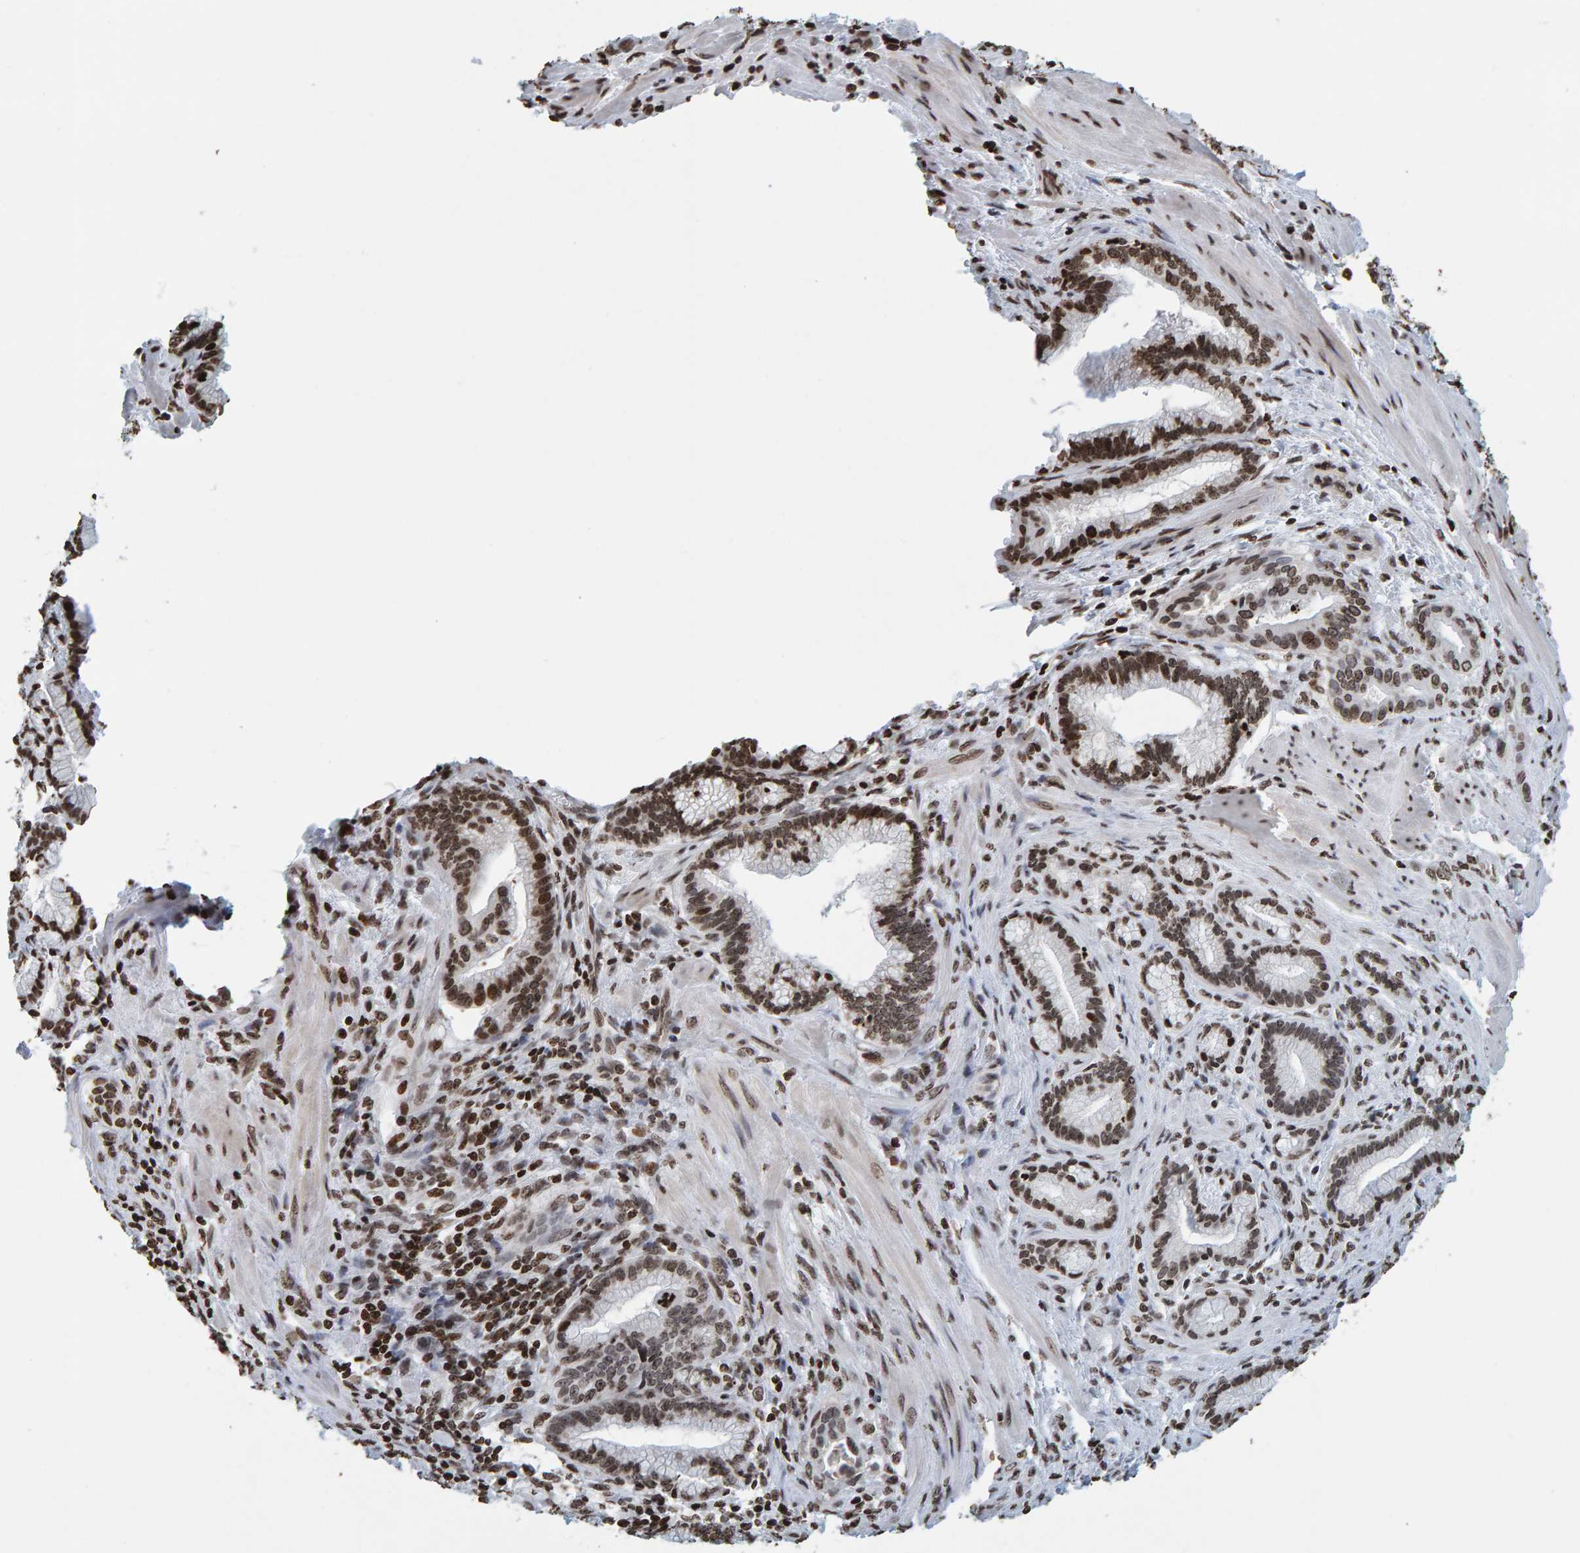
{"staining": {"intensity": "strong", "quantity": ">75%", "location": "nuclear"}, "tissue": "pancreatic cancer", "cell_type": "Tumor cells", "image_type": "cancer", "snomed": [{"axis": "morphology", "description": "Adenocarcinoma, NOS"}, {"axis": "topography", "description": "Pancreas"}], "caption": "Immunohistochemistry (IHC) photomicrograph of neoplastic tissue: human adenocarcinoma (pancreatic) stained using immunohistochemistry (IHC) displays high levels of strong protein expression localized specifically in the nuclear of tumor cells, appearing as a nuclear brown color.", "gene": "BRF2", "patient": {"sex": "female", "age": 64}}